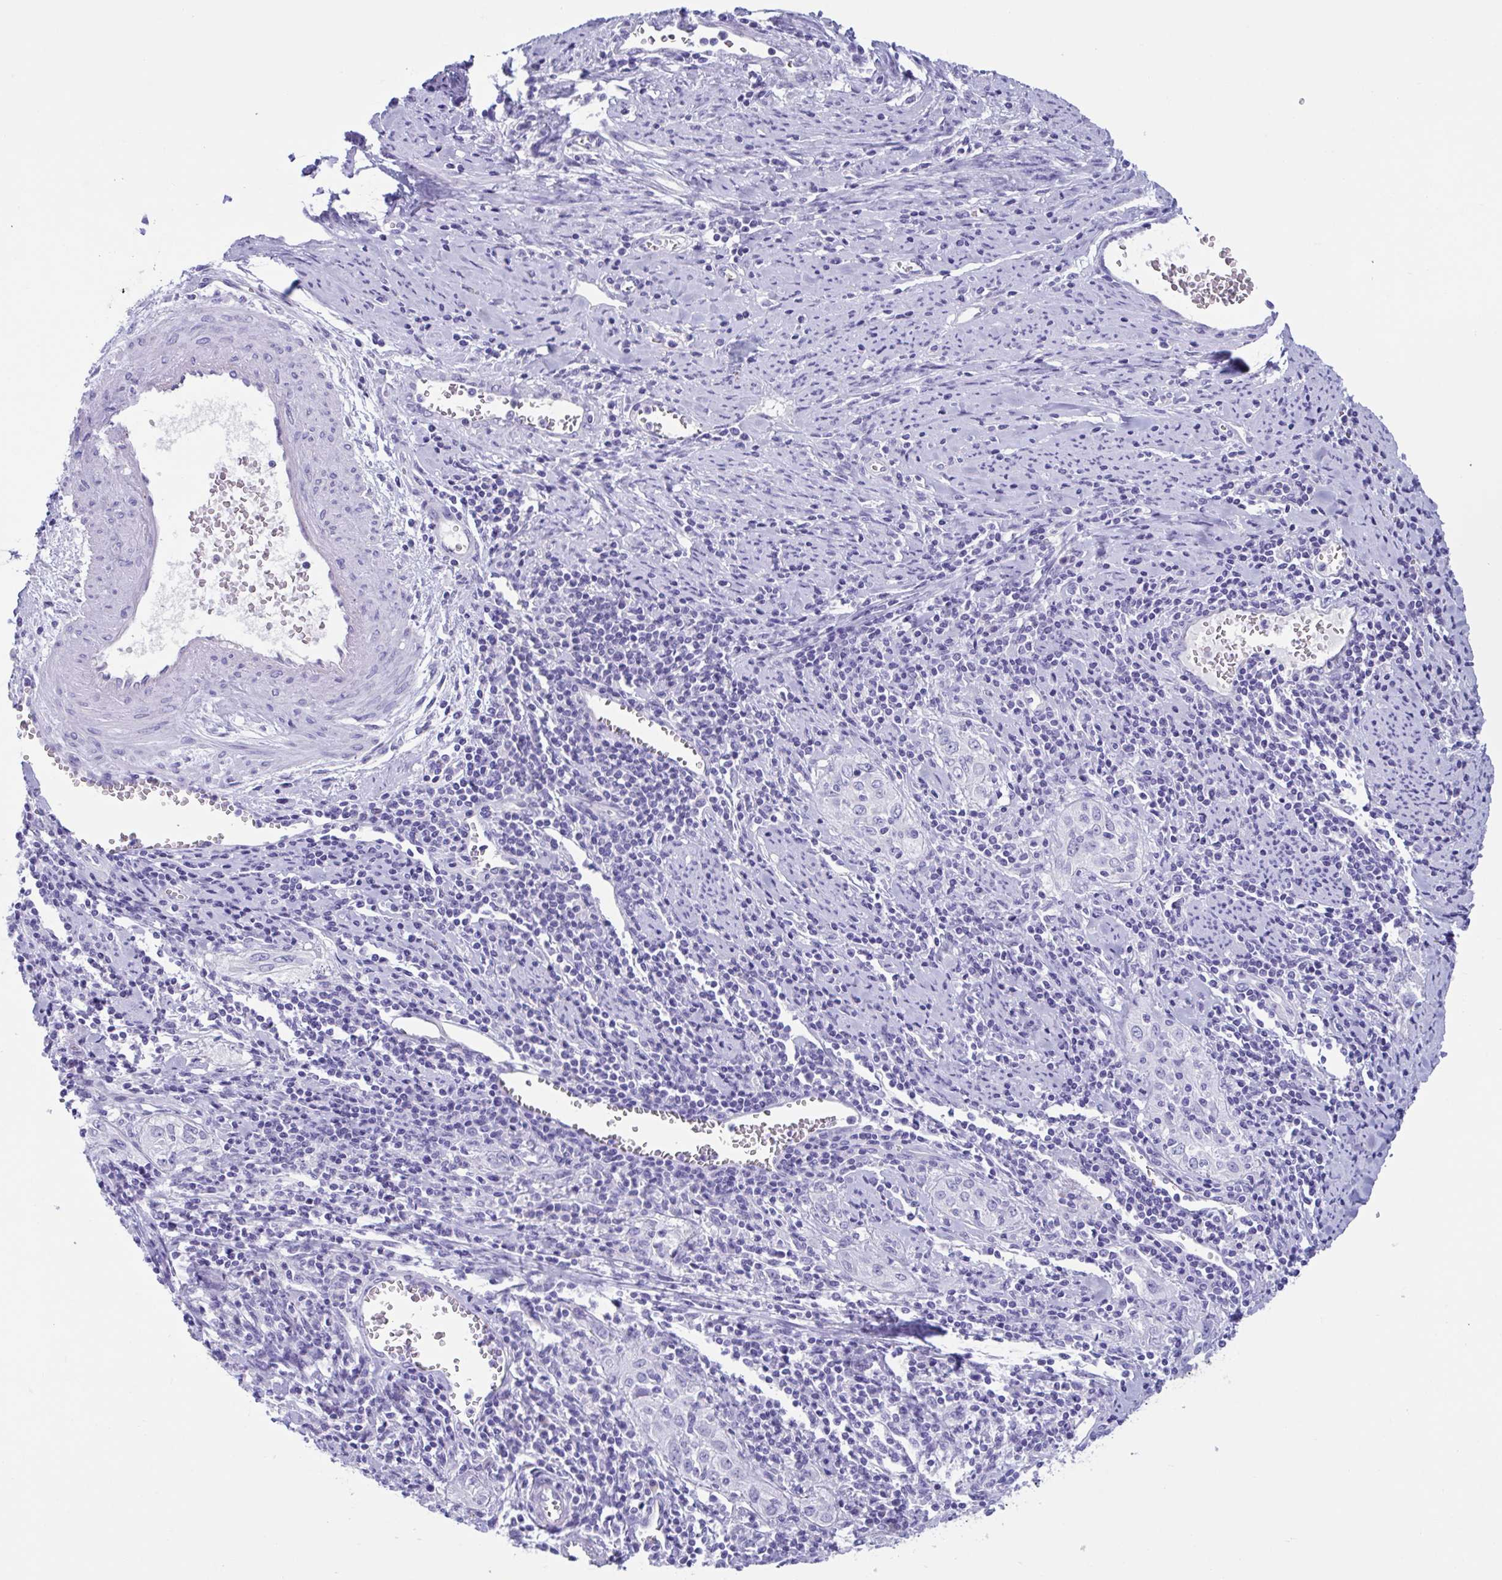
{"staining": {"intensity": "negative", "quantity": "none", "location": "none"}, "tissue": "cervical cancer", "cell_type": "Tumor cells", "image_type": "cancer", "snomed": [{"axis": "morphology", "description": "Squamous cell carcinoma, NOS"}, {"axis": "topography", "description": "Cervix"}], "caption": "A photomicrograph of cervical cancer stained for a protein displays no brown staining in tumor cells.", "gene": "USP35", "patient": {"sex": "female", "age": 57}}